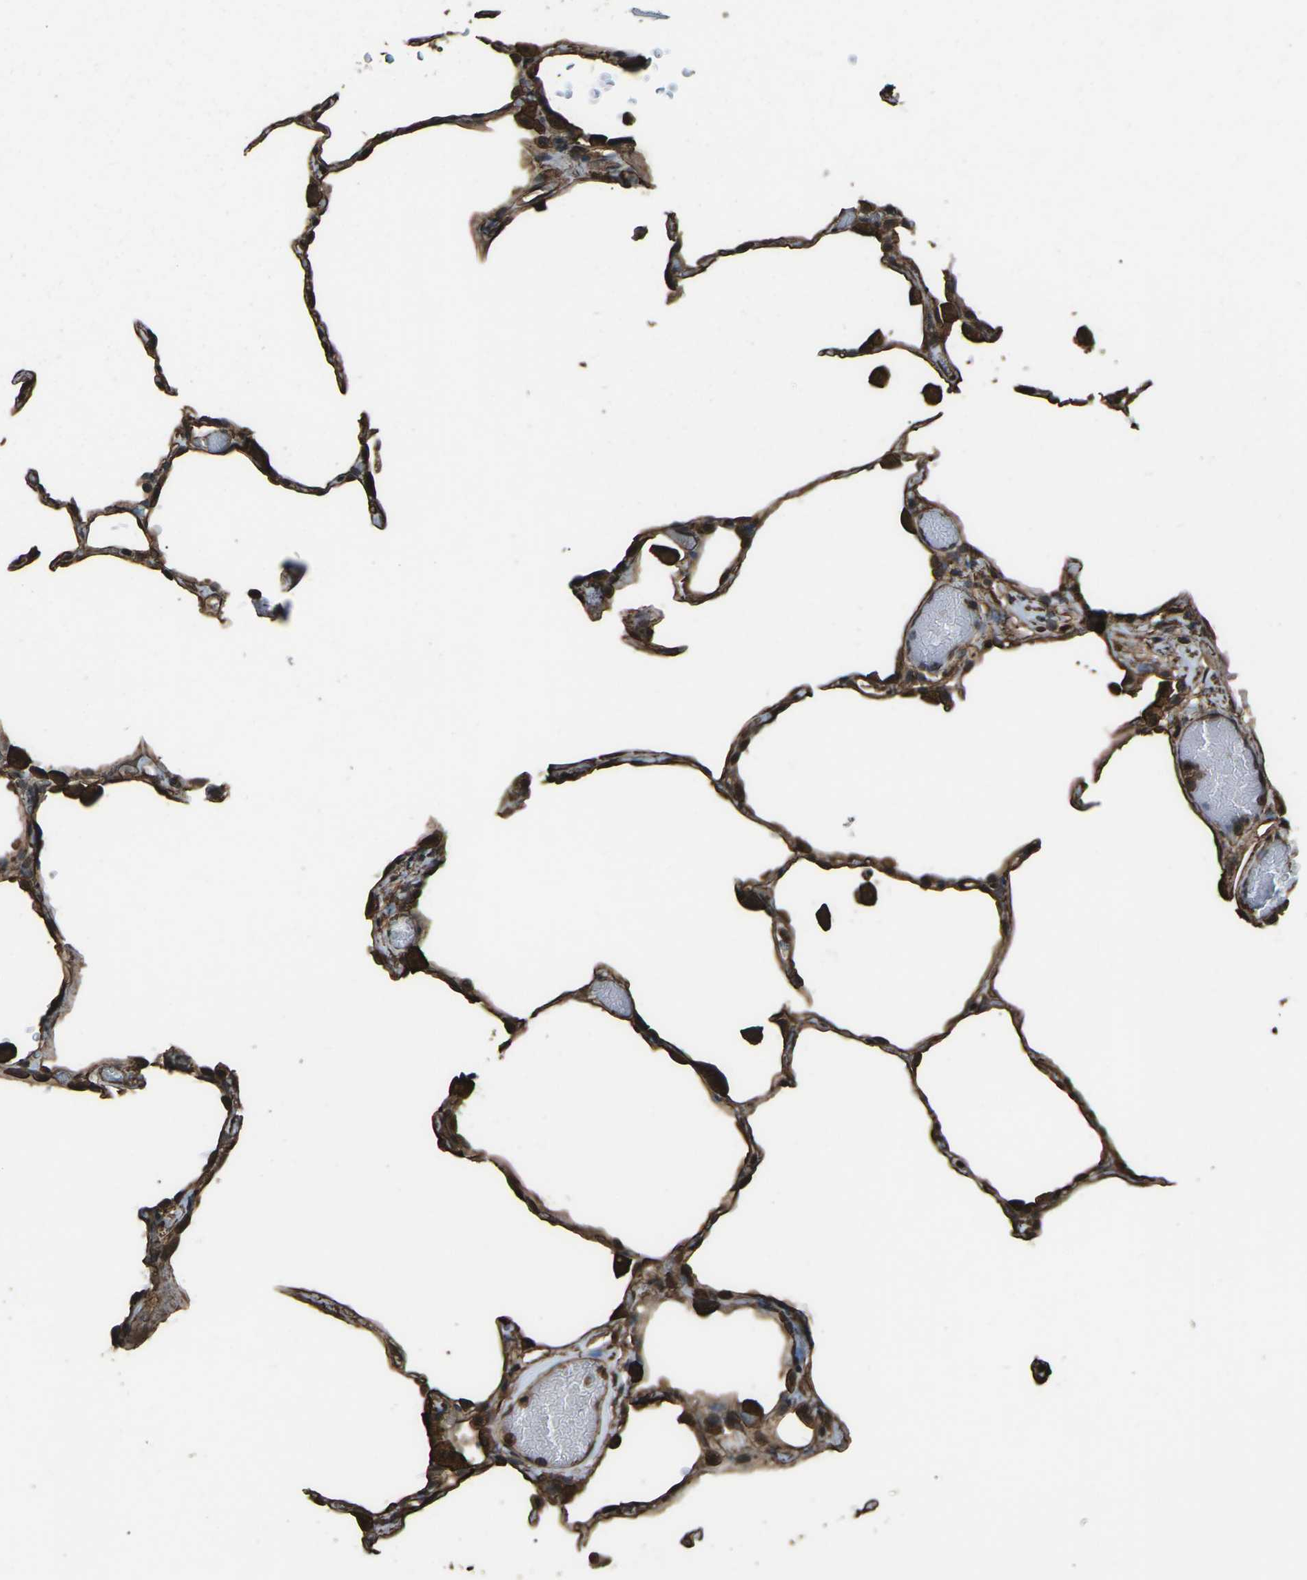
{"staining": {"intensity": "moderate", "quantity": "25%-75%", "location": "cytoplasmic/membranous"}, "tissue": "lung", "cell_type": "Alveolar cells", "image_type": "normal", "snomed": [{"axis": "morphology", "description": "Normal tissue, NOS"}, {"axis": "topography", "description": "Lung"}], "caption": "Moderate cytoplasmic/membranous staining for a protein is seen in about 25%-75% of alveolar cells of benign lung using IHC.", "gene": "DHPS", "patient": {"sex": "female", "age": 49}}